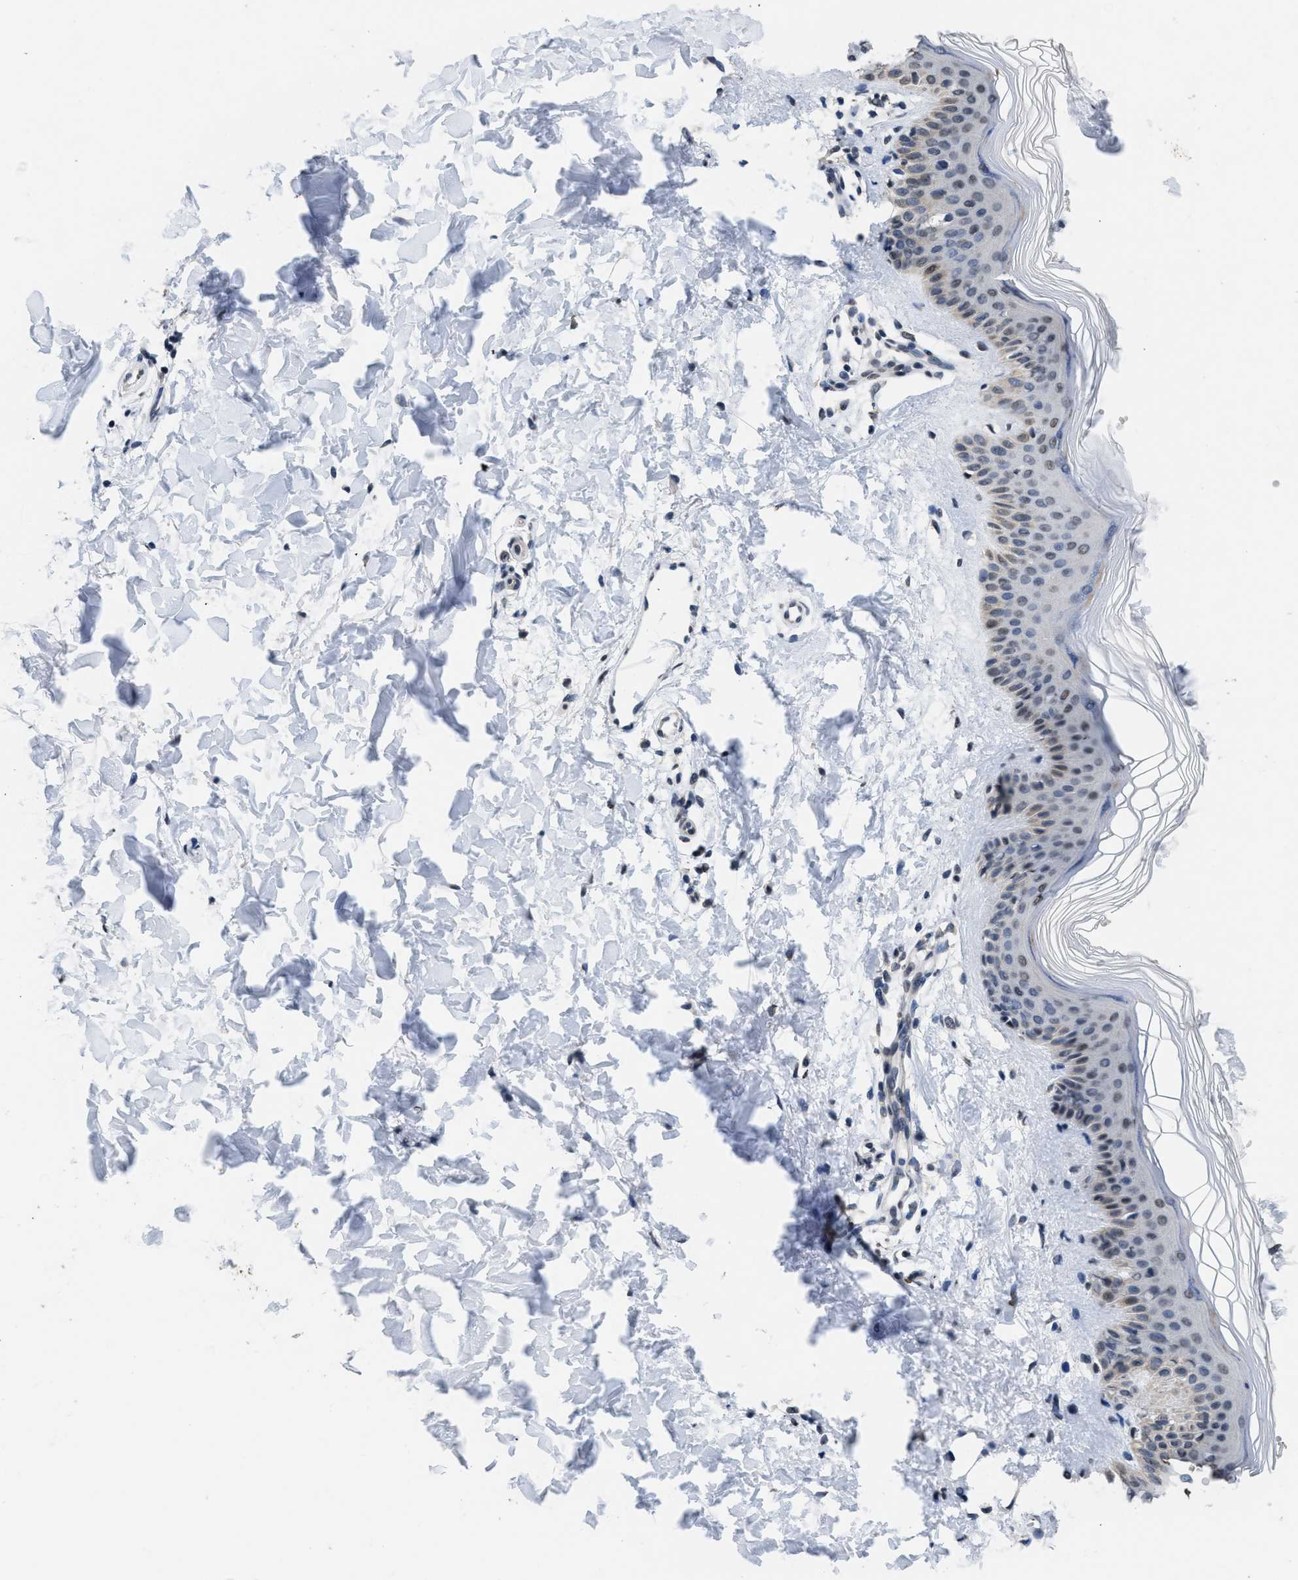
{"staining": {"intensity": "negative", "quantity": "none", "location": "none"}, "tissue": "skin", "cell_type": "Fibroblasts", "image_type": "normal", "snomed": [{"axis": "morphology", "description": "Normal tissue, NOS"}, {"axis": "morphology", "description": "Malignant melanoma, Metastatic site"}, {"axis": "topography", "description": "Skin"}], "caption": "This histopathology image is of benign skin stained with IHC to label a protein in brown with the nuclei are counter-stained blue. There is no staining in fibroblasts. (DAB IHC visualized using brightfield microscopy, high magnification).", "gene": "SUPT16H", "patient": {"sex": "male", "age": 41}}